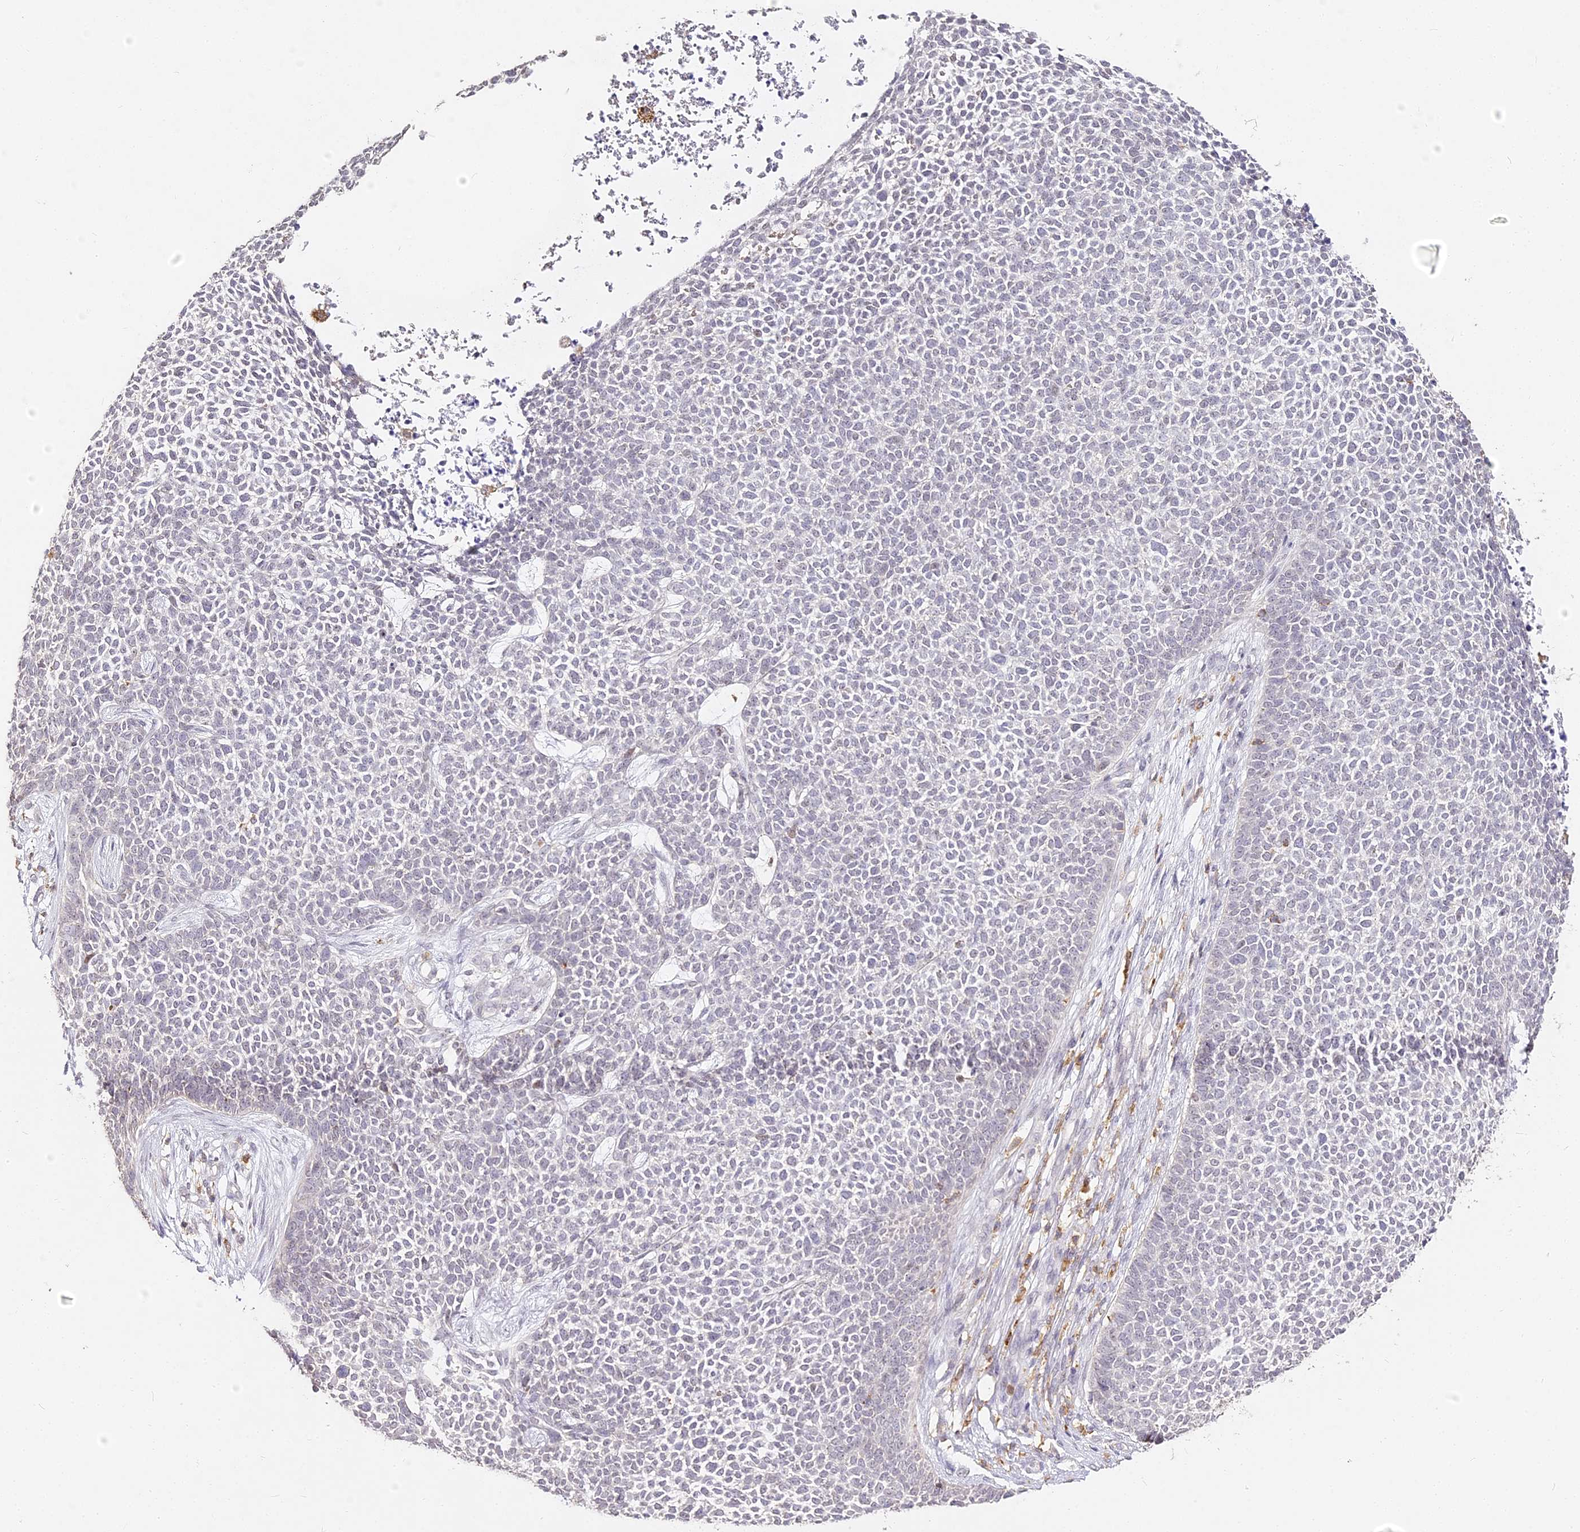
{"staining": {"intensity": "negative", "quantity": "none", "location": "none"}, "tissue": "skin cancer", "cell_type": "Tumor cells", "image_type": "cancer", "snomed": [{"axis": "morphology", "description": "Basal cell carcinoma"}, {"axis": "topography", "description": "Skin"}], "caption": "Histopathology image shows no protein positivity in tumor cells of skin basal cell carcinoma tissue. The staining is performed using DAB (3,3'-diaminobenzidine) brown chromogen with nuclei counter-stained in using hematoxylin.", "gene": "DOCK2", "patient": {"sex": "female", "age": 84}}